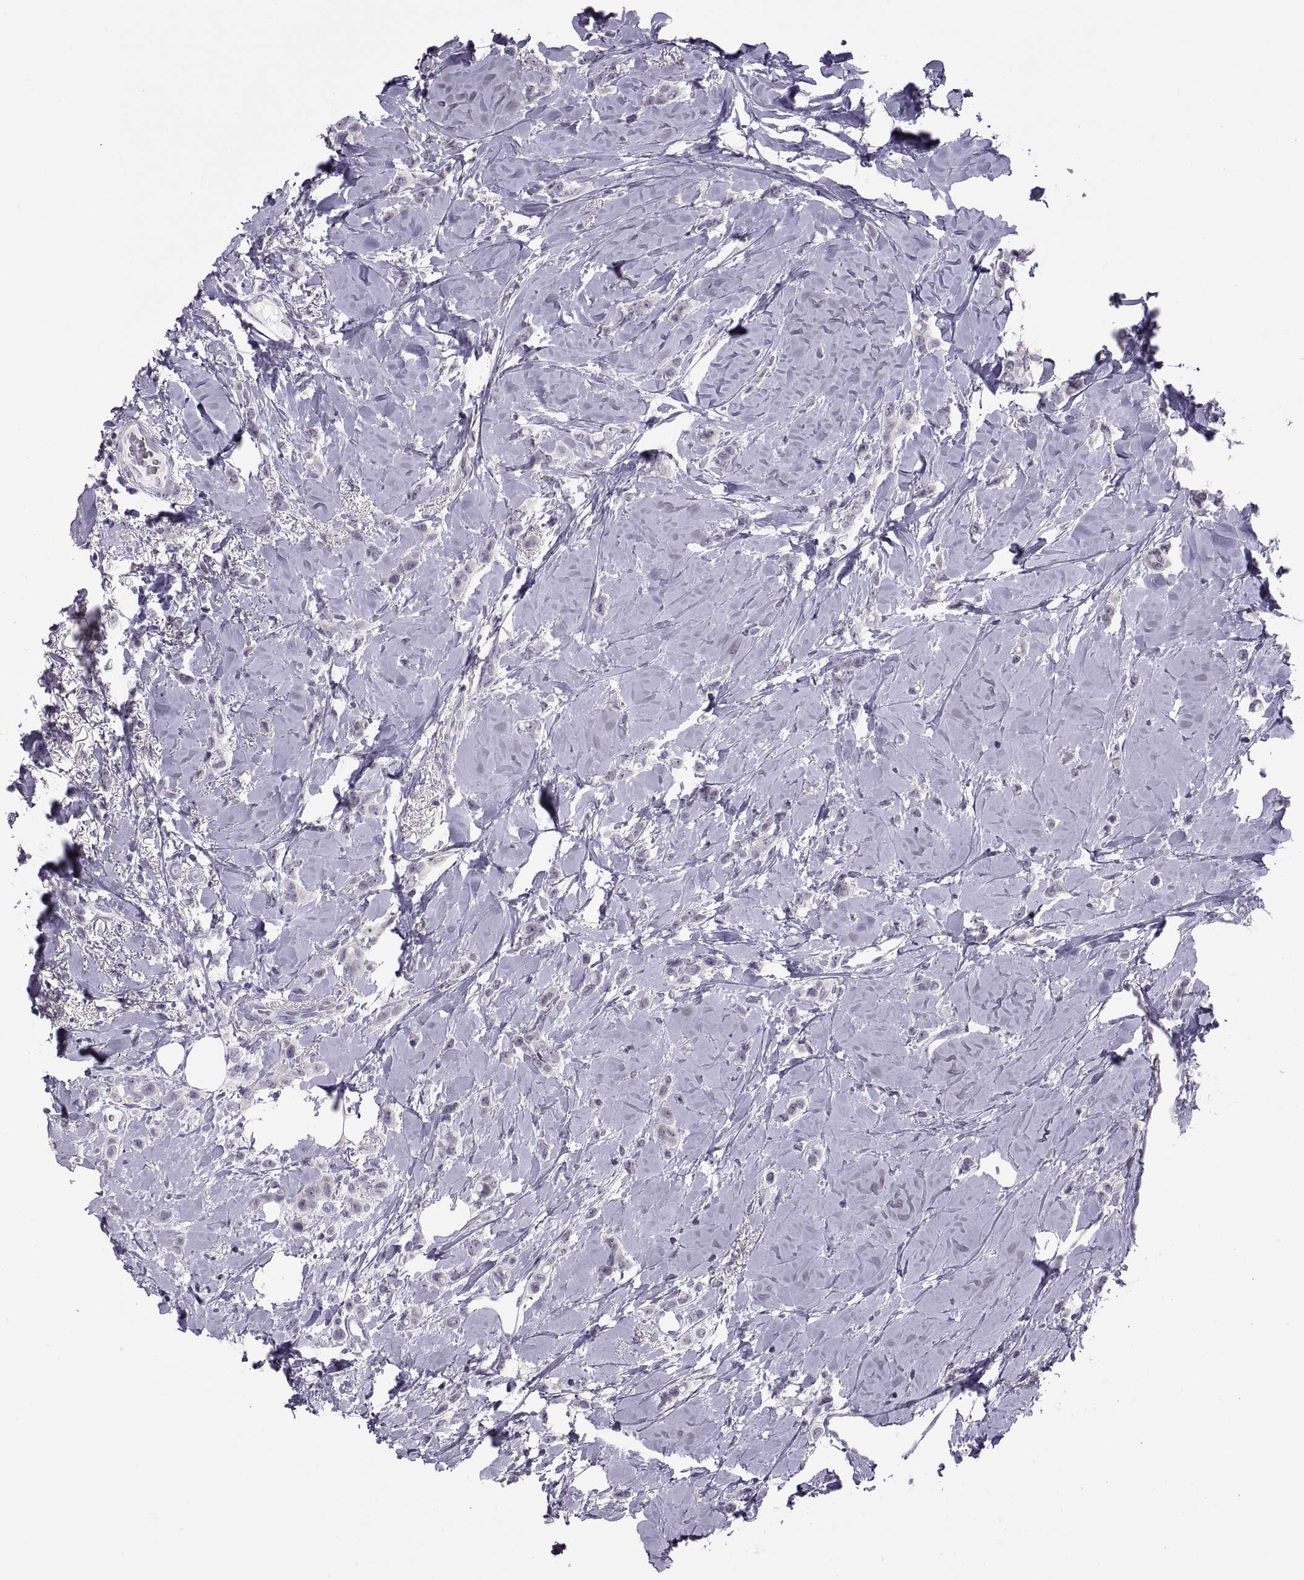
{"staining": {"intensity": "negative", "quantity": "none", "location": "none"}, "tissue": "breast cancer", "cell_type": "Tumor cells", "image_type": "cancer", "snomed": [{"axis": "morphology", "description": "Lobular carcinoma"}, {"axis": "topography", "description": "Breast"}], "caption": "Histopathology image shows no significant protein staining in tumor cells of breast lobular carcinoma.", "gene": "TTC21A", "patient": {"sex": "female", "age": 66}}